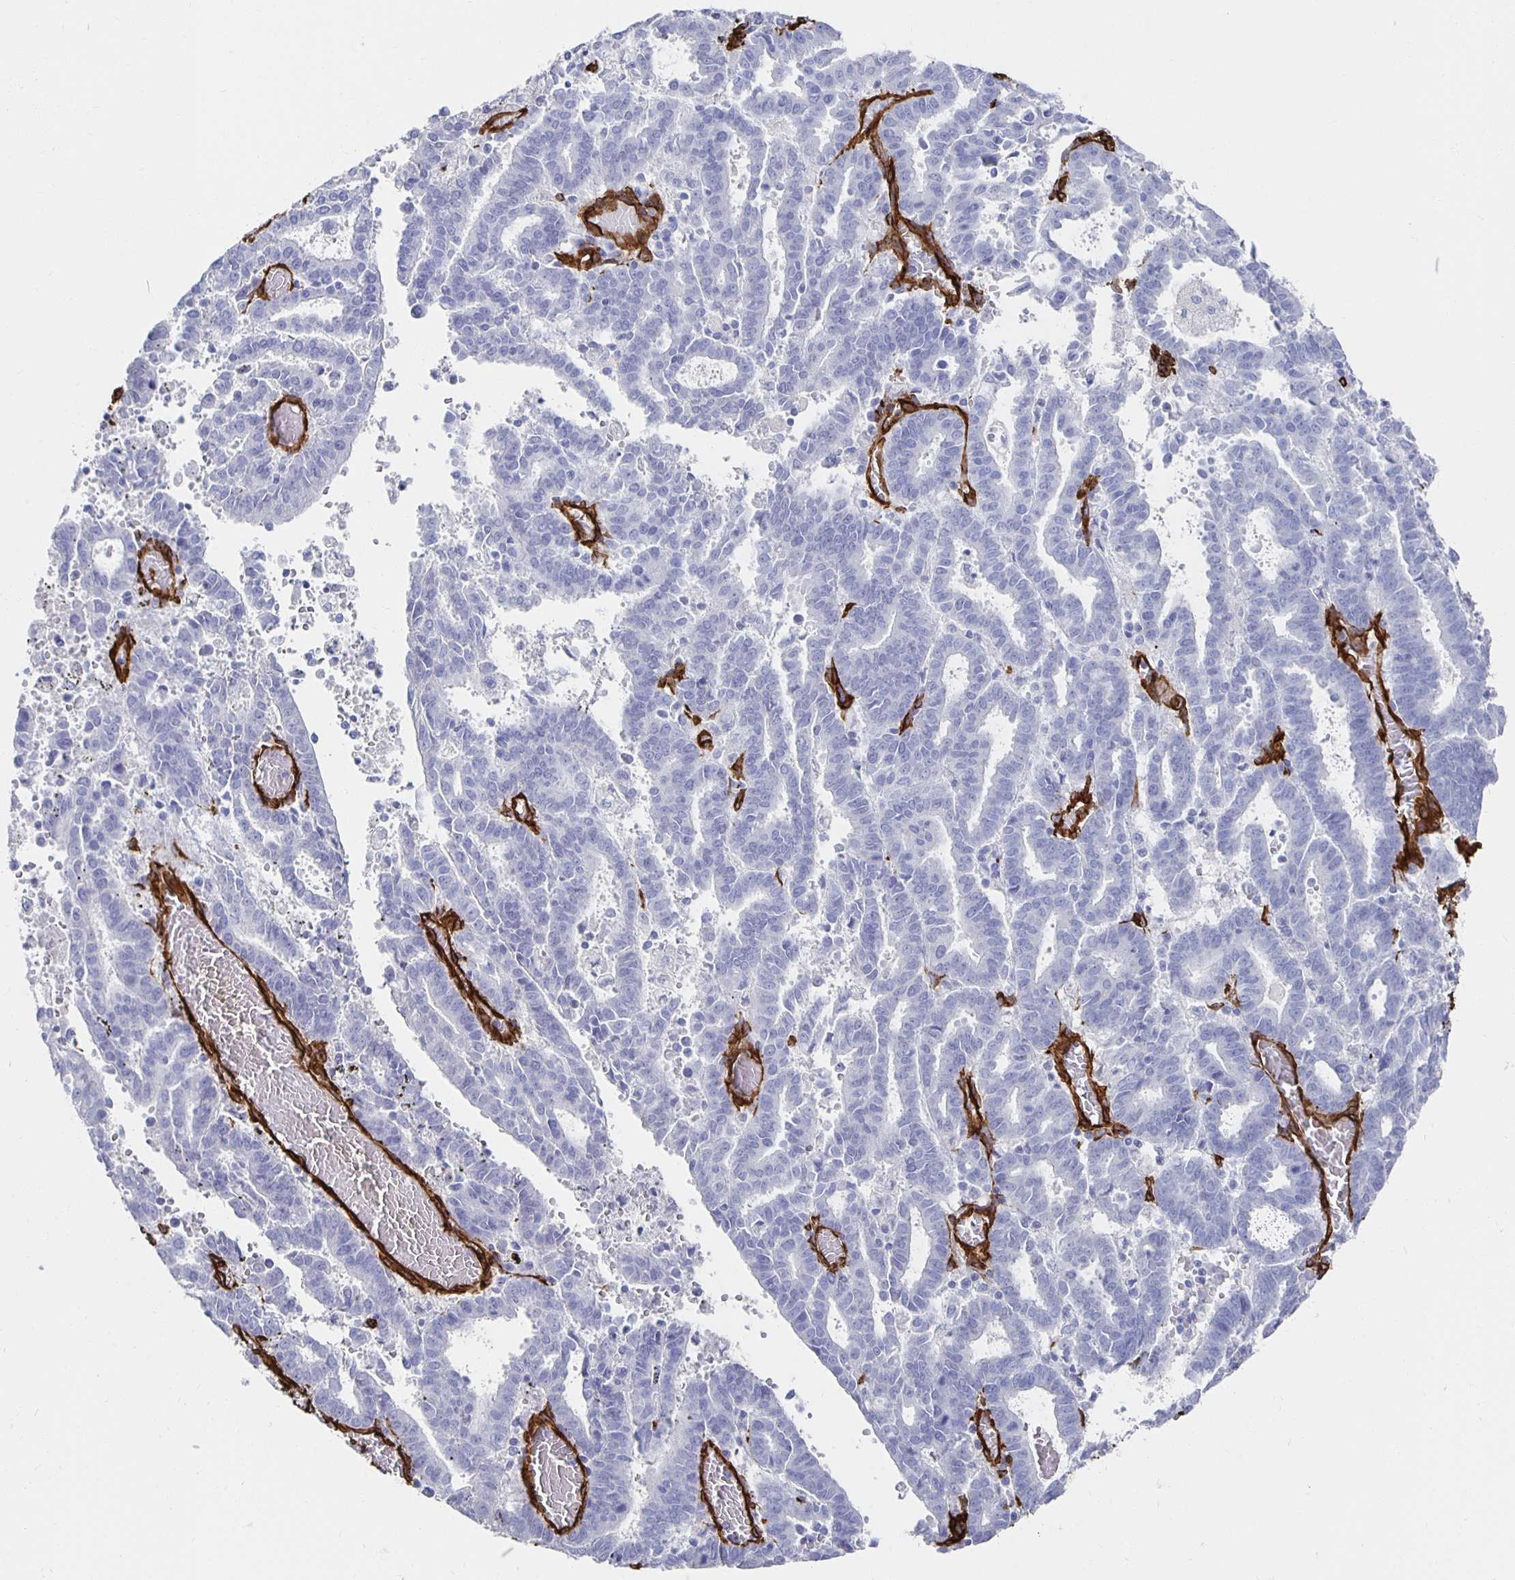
{"staining": {"intensity": "negative", "quantity": "none", "location": "none"}, "tissue": "endometrial cancer", "cell_type": "Tumor cells", "image_type": "cancer", "snomed": [{"axis": "morphology", "description": "Adenocarcinoma, NOS"}, {"axis": "topography", "description": "Uterus"}], "caption": "Immunohistochemical staining of human adenocarcinoma (endometrial) shows no significant positivity in tumor cells.", "gene": "VIPR2", "patient": {"sex": "female", "age": 83}}